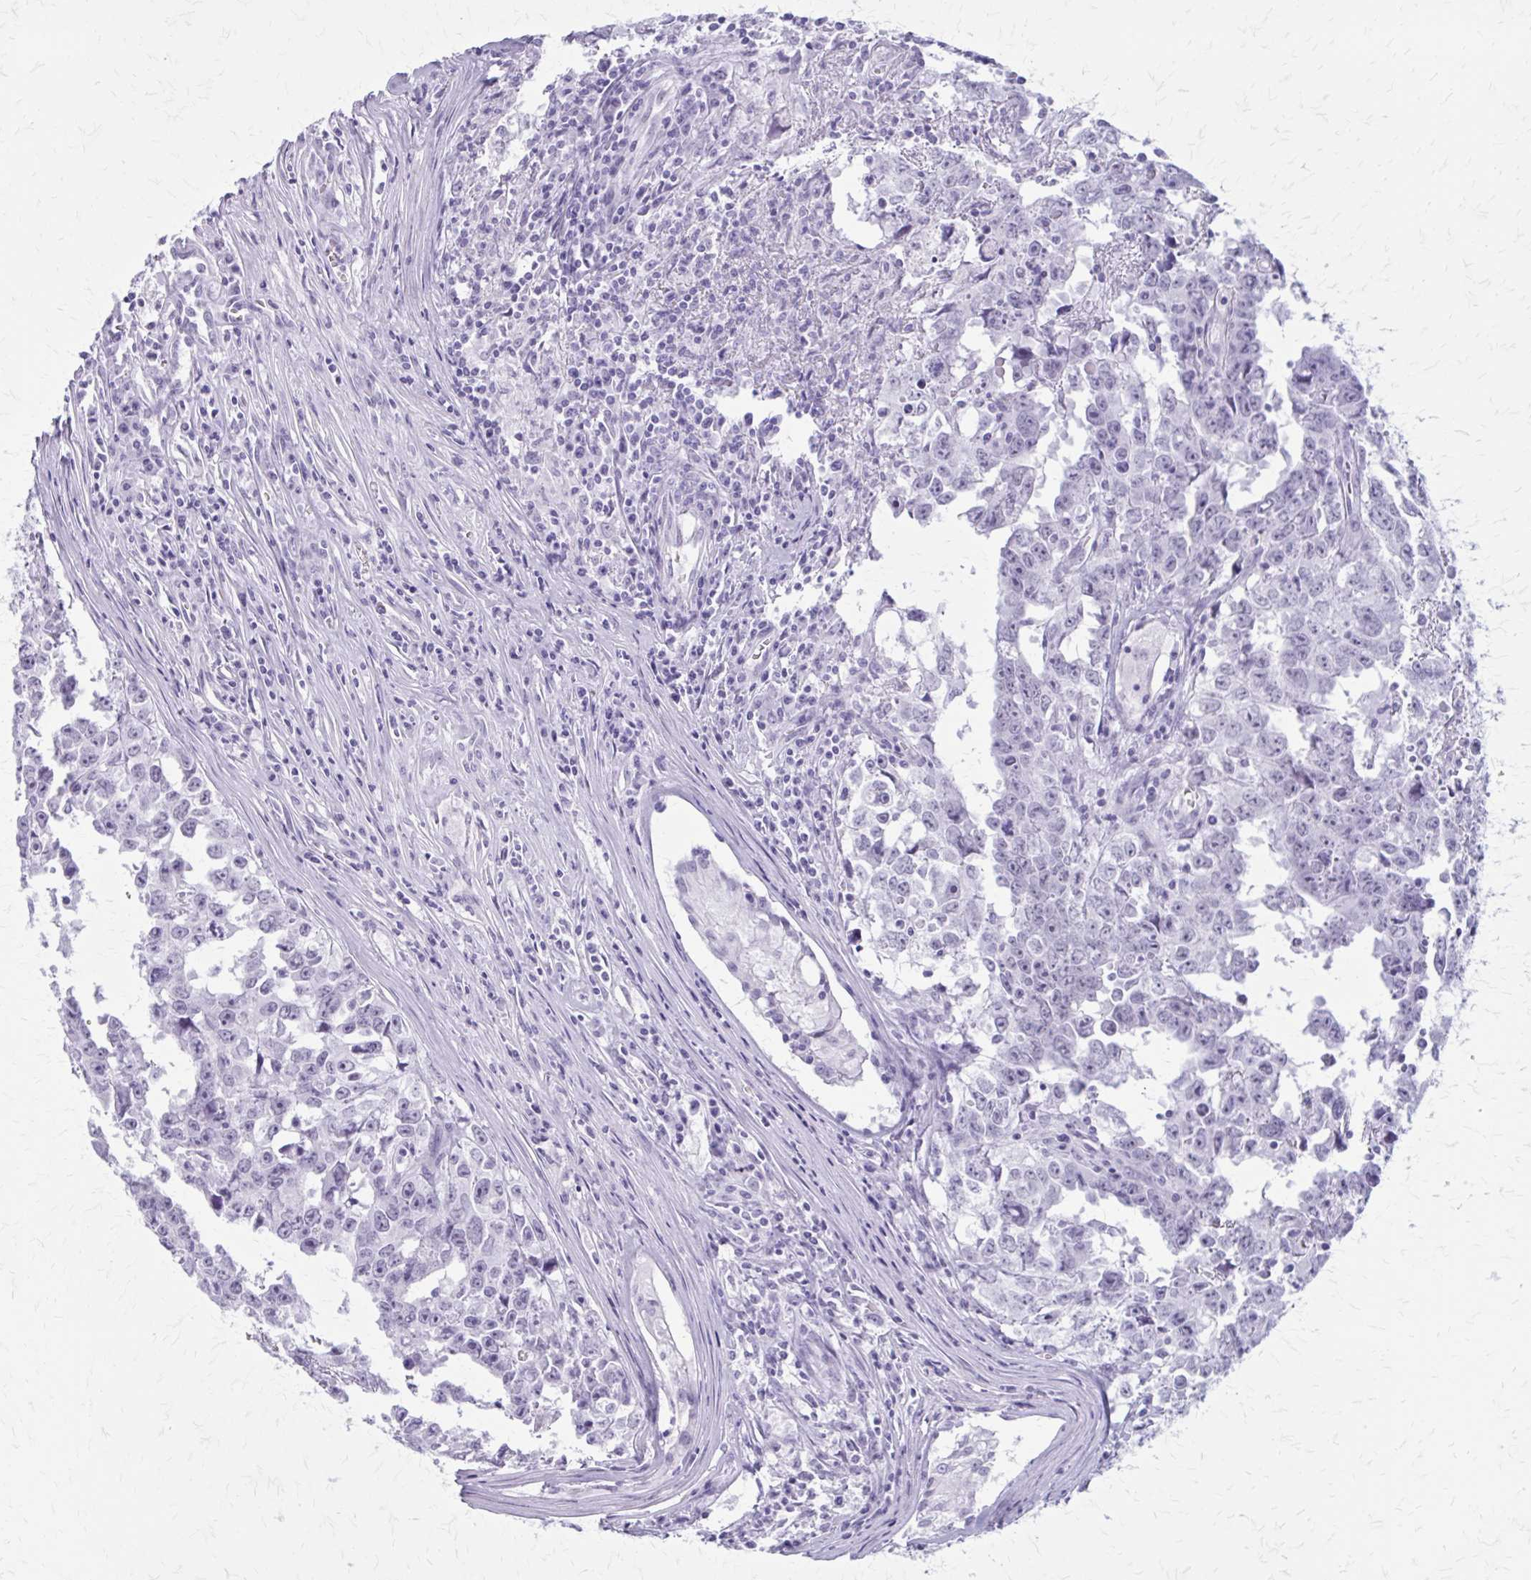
{"staining": {"intensity": "negative", "quantity": "none", "location": "none"}, "tissue": "testis cancer", "cell_type": "Tumor cells", "image_type": "cancer", "snomed": [{"axis": "morphology", "description": "Carcinoma, Embryonal, NOS"}, {"axis": "topography", "description": "Testis"}], "caption": "Testis cancer was stained to show a protein in brown. There is no significant positivity in tumor cells.", "gene": "GAD1", "patient": {"sex": "male", "age": 22}}